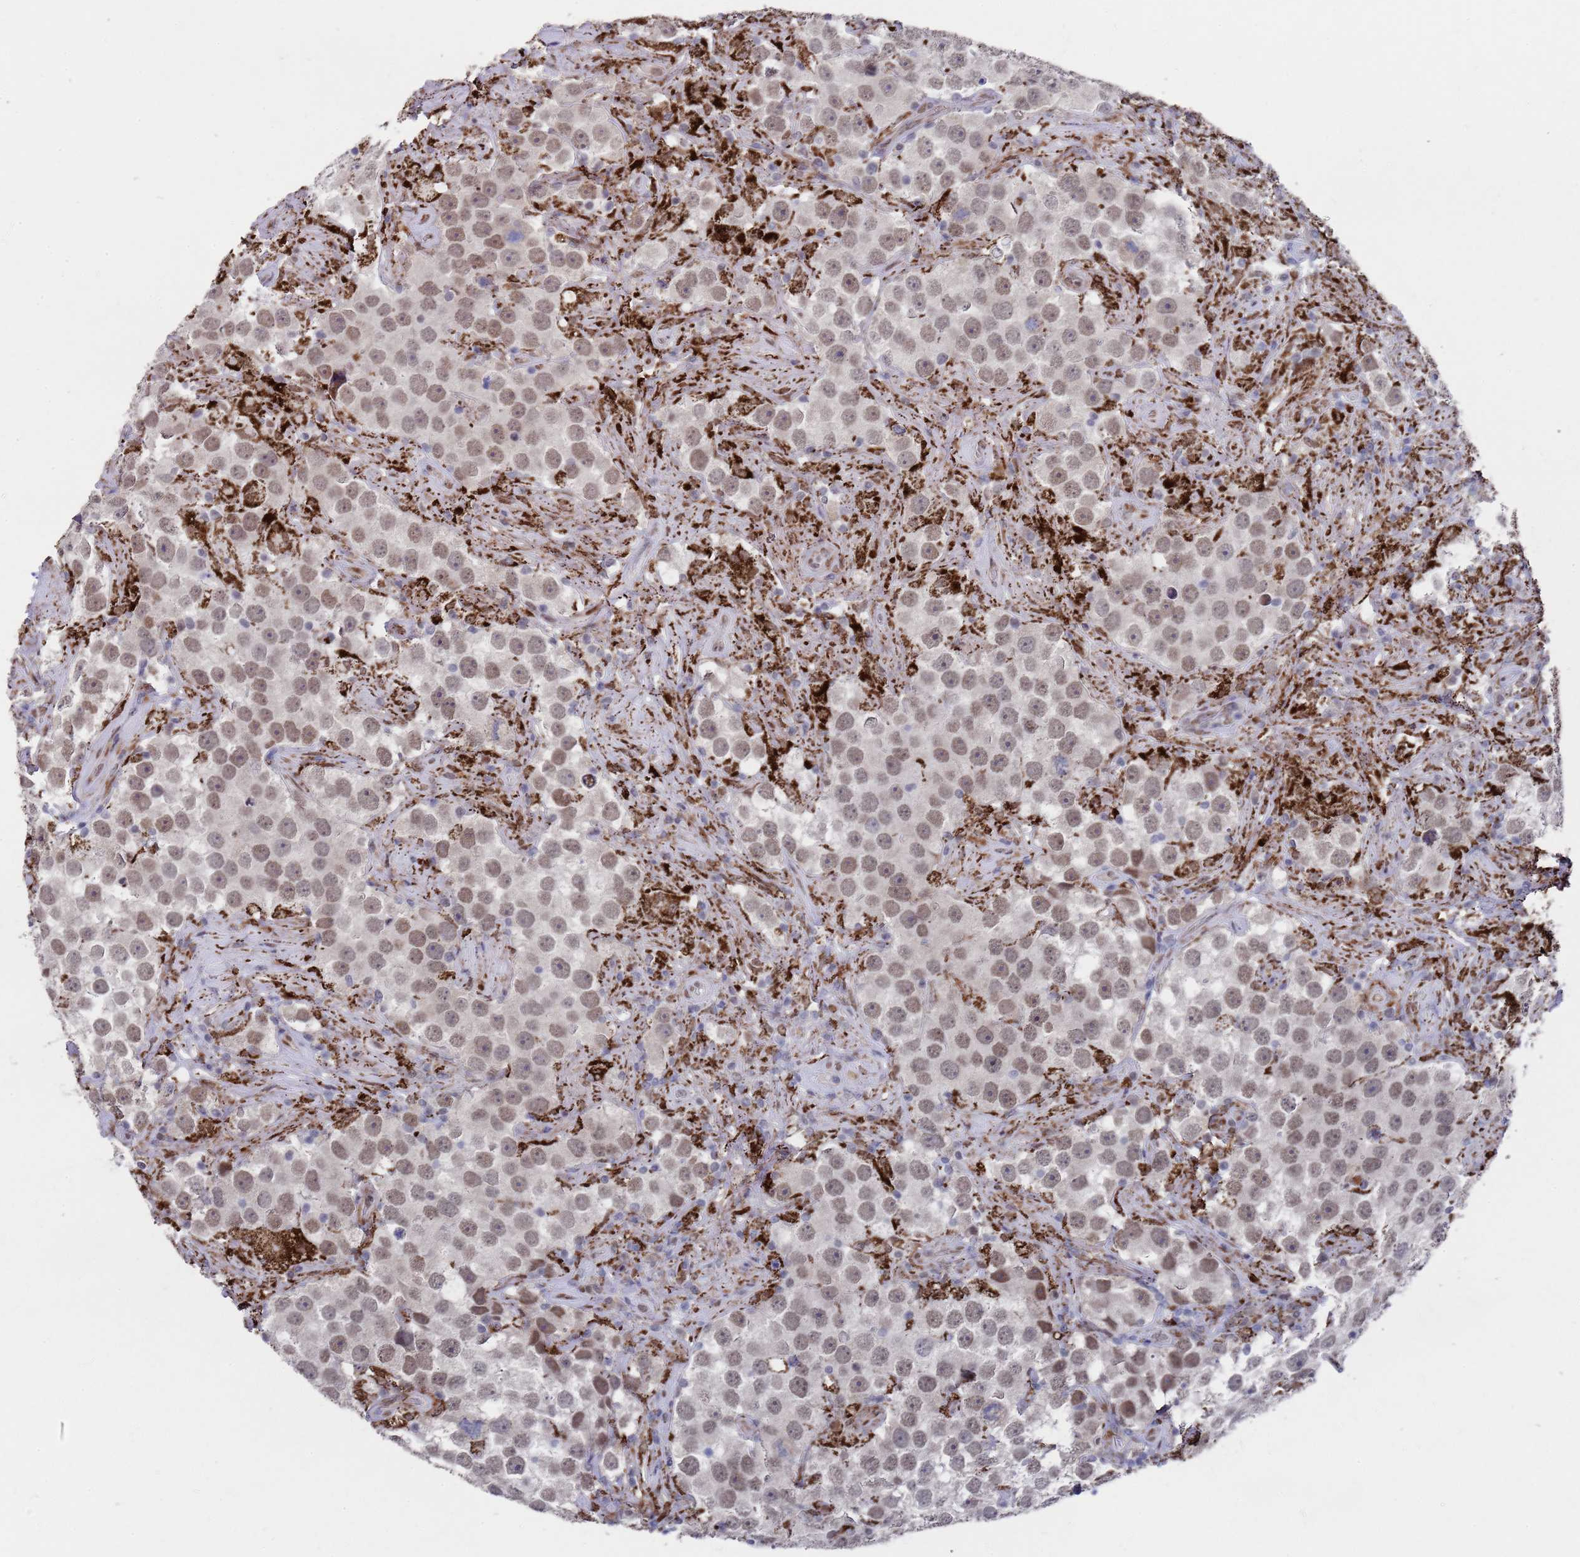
{"staining": {"intensity": "moderate", "quantity": ">75%", "location": "nuclear"}, "tissue": "testis cancer", "cell_type": "Tumor cells", "image_type": "cancer", "snomed": [{"axis": "morphology", "description": "Seminoma, NOS"}, {"axis": "topography", "description": "Testis"}], "caption": "There is medium levels of moderate nuclear staining in tumor cells of testis cancer, as demonstrated by immunohistochemical staining (brown color).", "gene": "COPS6", "patient": {"sex": "male", "age": 49}}